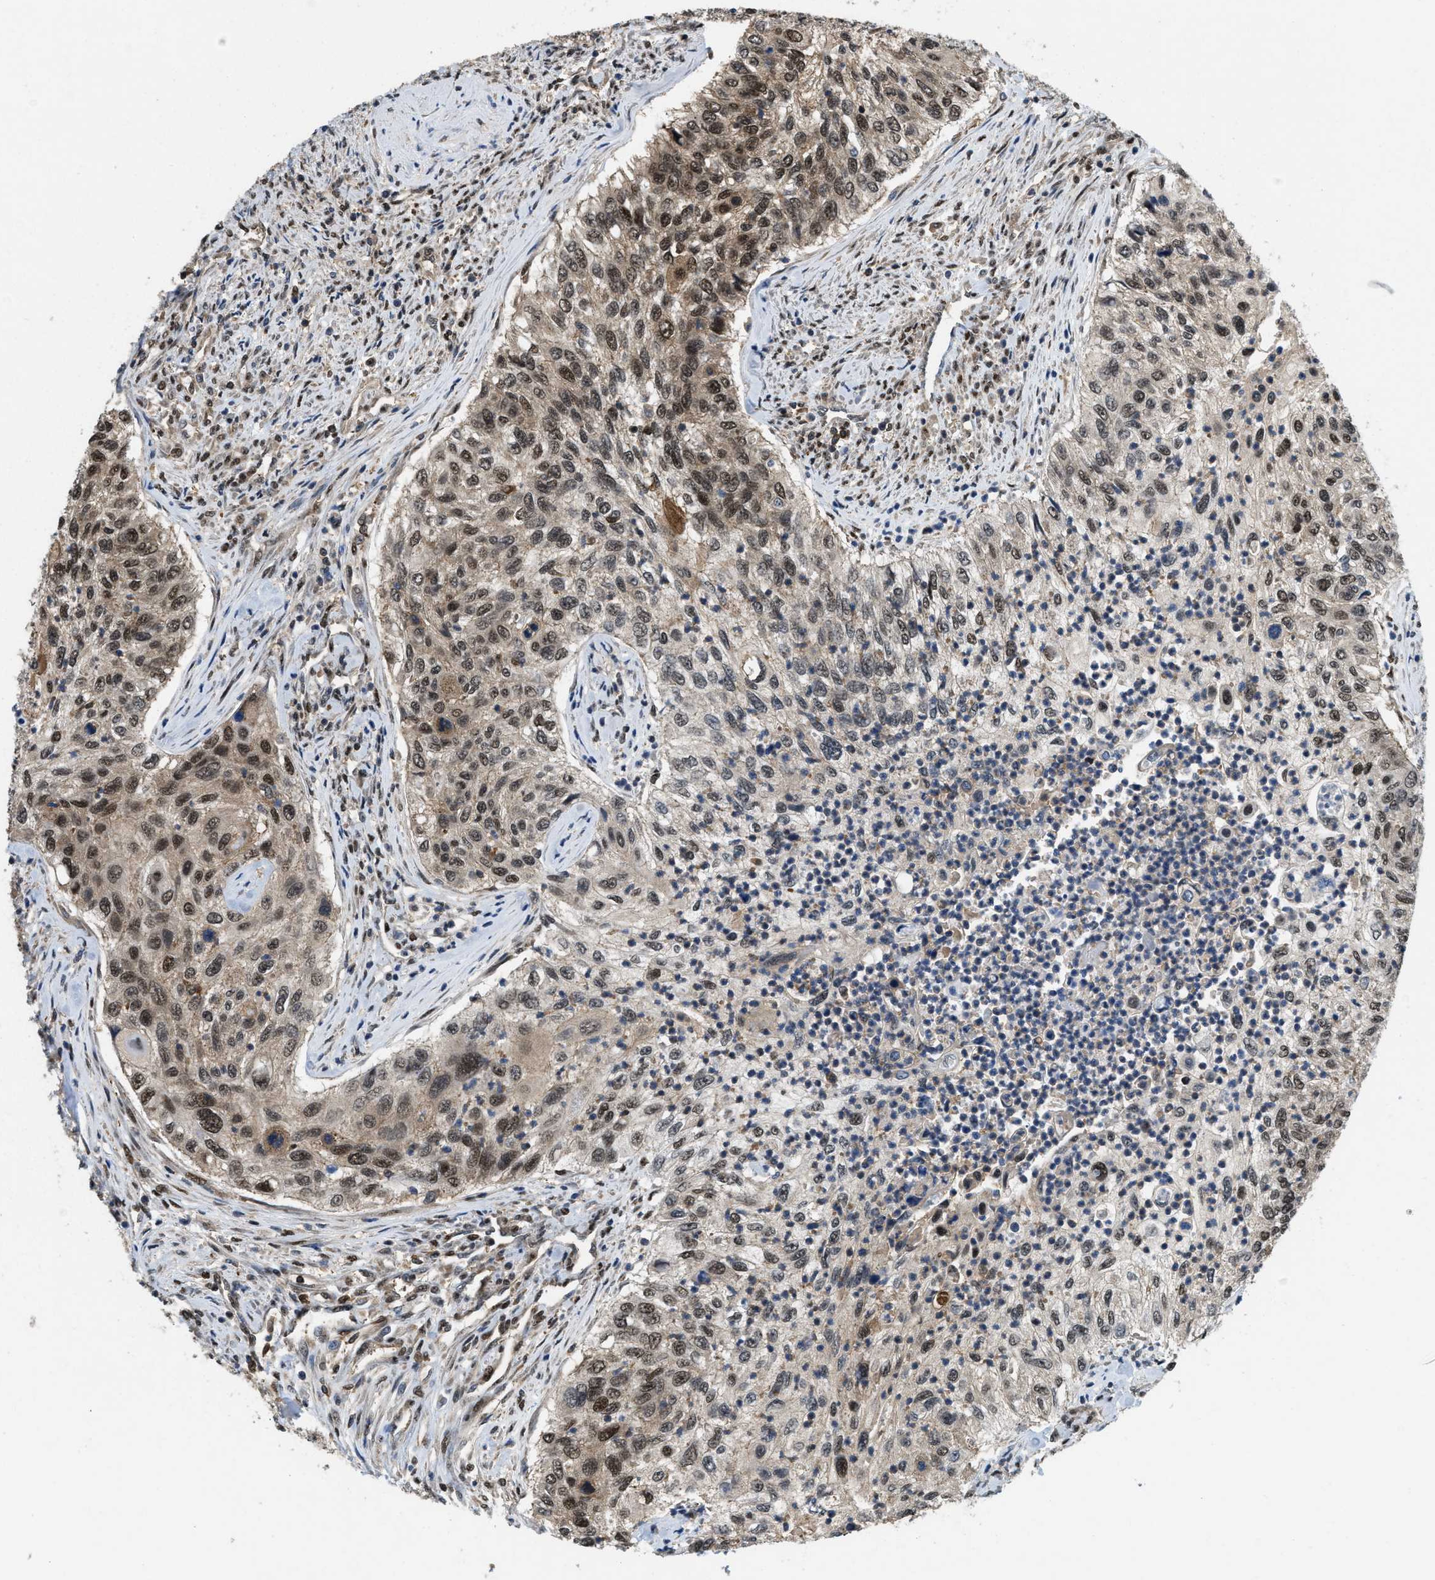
{"staining": {"intensity": "moderate", "quantity": ">75%", "location": "cytoplasmic/membranous,nuclear"}, "tissue": "urothelial cancer", "cell_type": "Tumor cells", "image_type": "cancer", "snomed": [{"axis": "morphology", "description": "Urothelial carcinoma, High grade"}, {"axis": "topography", "description": "Urinary bladder"}], "caption": "A histopathology image of human urothelial cancer stained for a protein exhibits moderate cytoplasmic/membranous and nuclear brown staining in tumor cells.", "gene": "ATF7IP", "patient": {"sex": "female", "age": 60}}